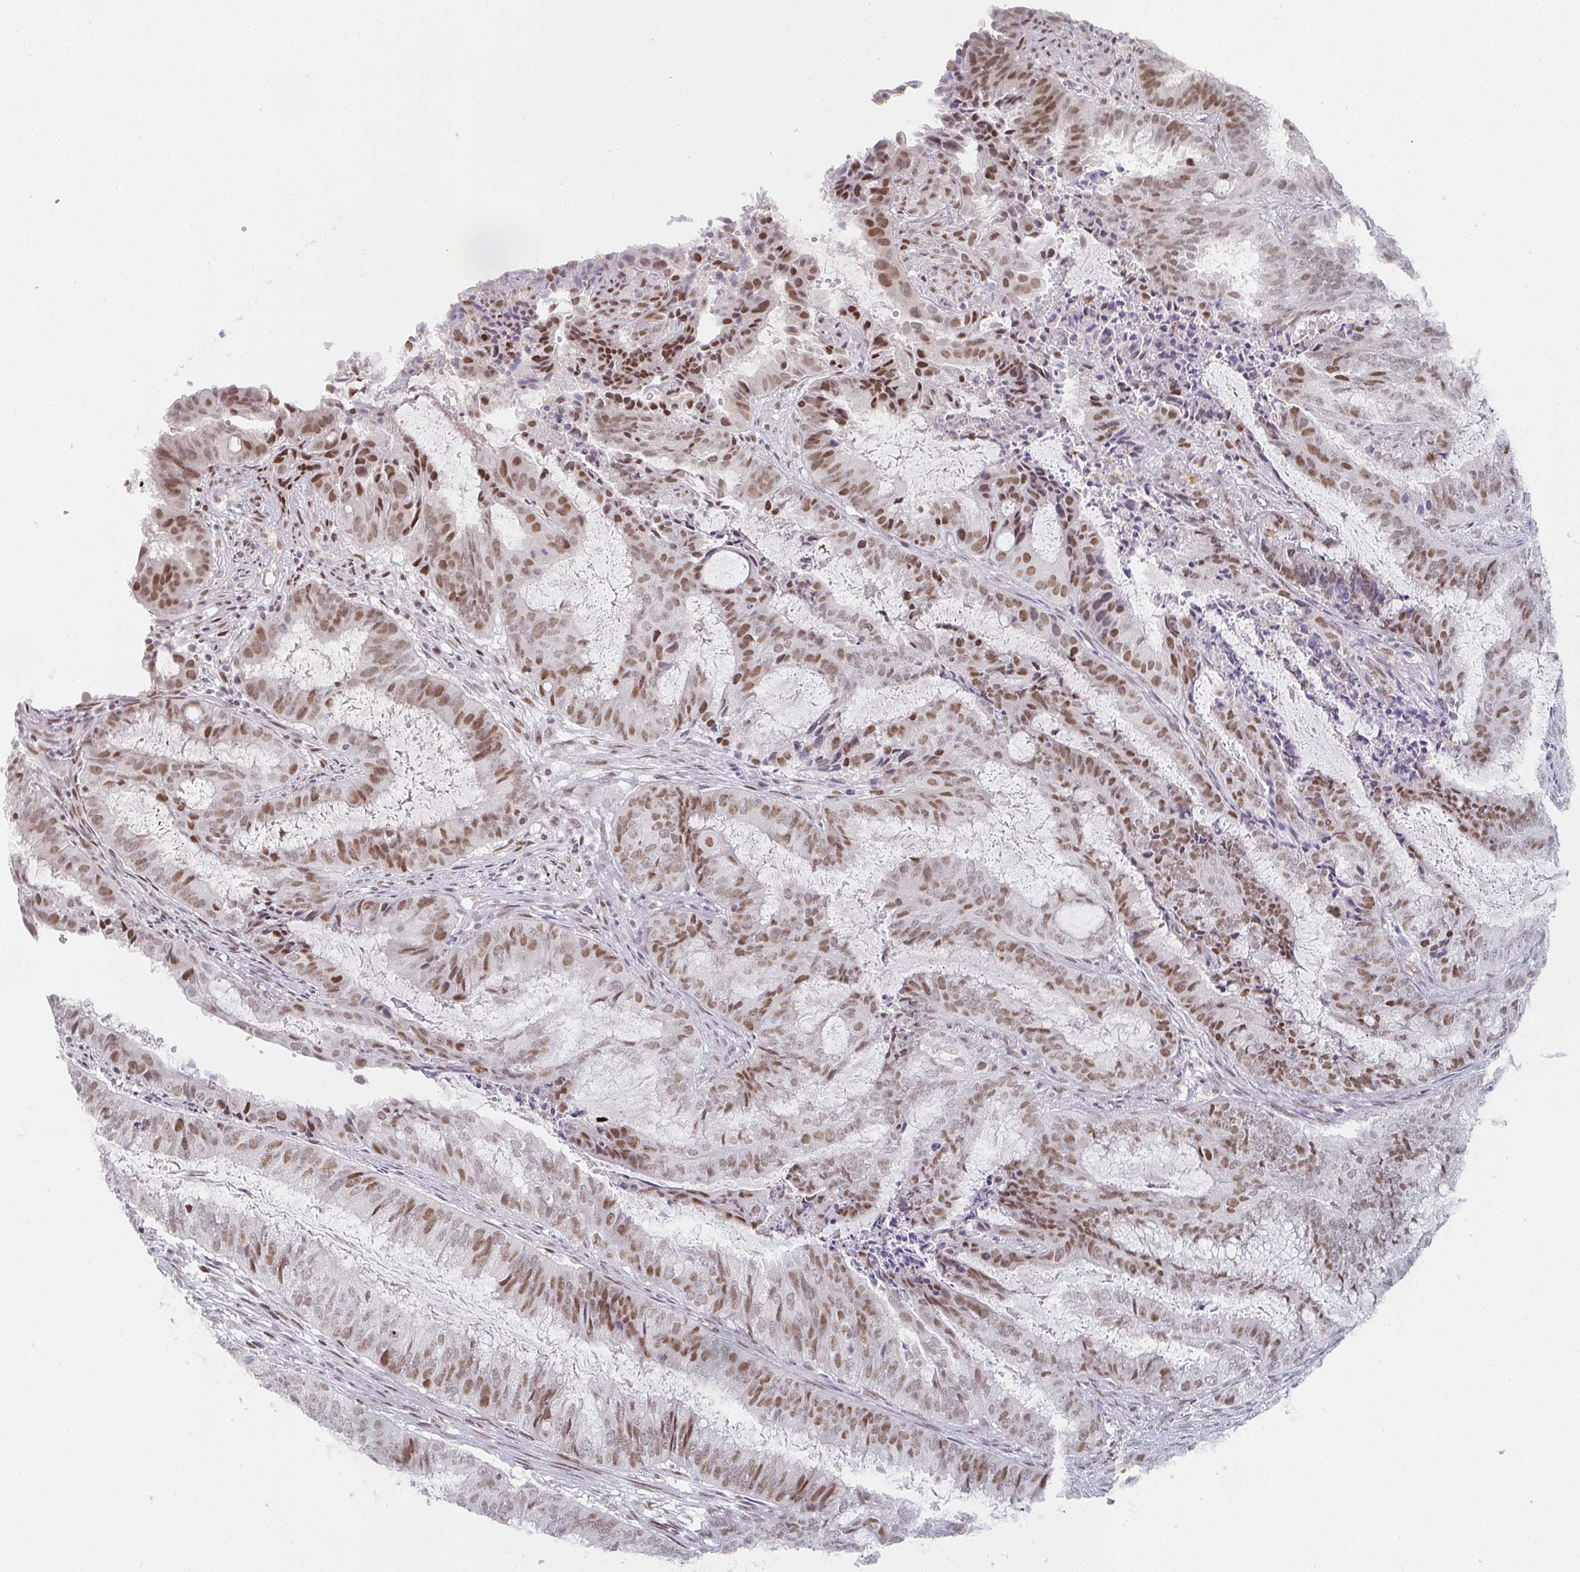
{"staining": {"intensity": "moderate", "quantity": "25%-75%", "location": "nuclear"}, "tissue": "endometrial cancer", "cell_type": "Tumor cells", "image_type": "cancer", "snomed": [{"axis": "morphology", "description": "Adenocarcinoma, NOS"}, {"axis": "topography", "description": "Endometrium"}], "caption": "High-magnification brightfield microscopy of endometrial adenocarcinoma stained with DAB (3,3'-diaminobenzidine) (brown) and counterstained with hematoxylin (blue). tumor cells exhibit moderate nuclear expression is appreciated in approximately25%-75% of cells.", "gene": "LIN54", "patient": {"sex": "female", "age": 51}}